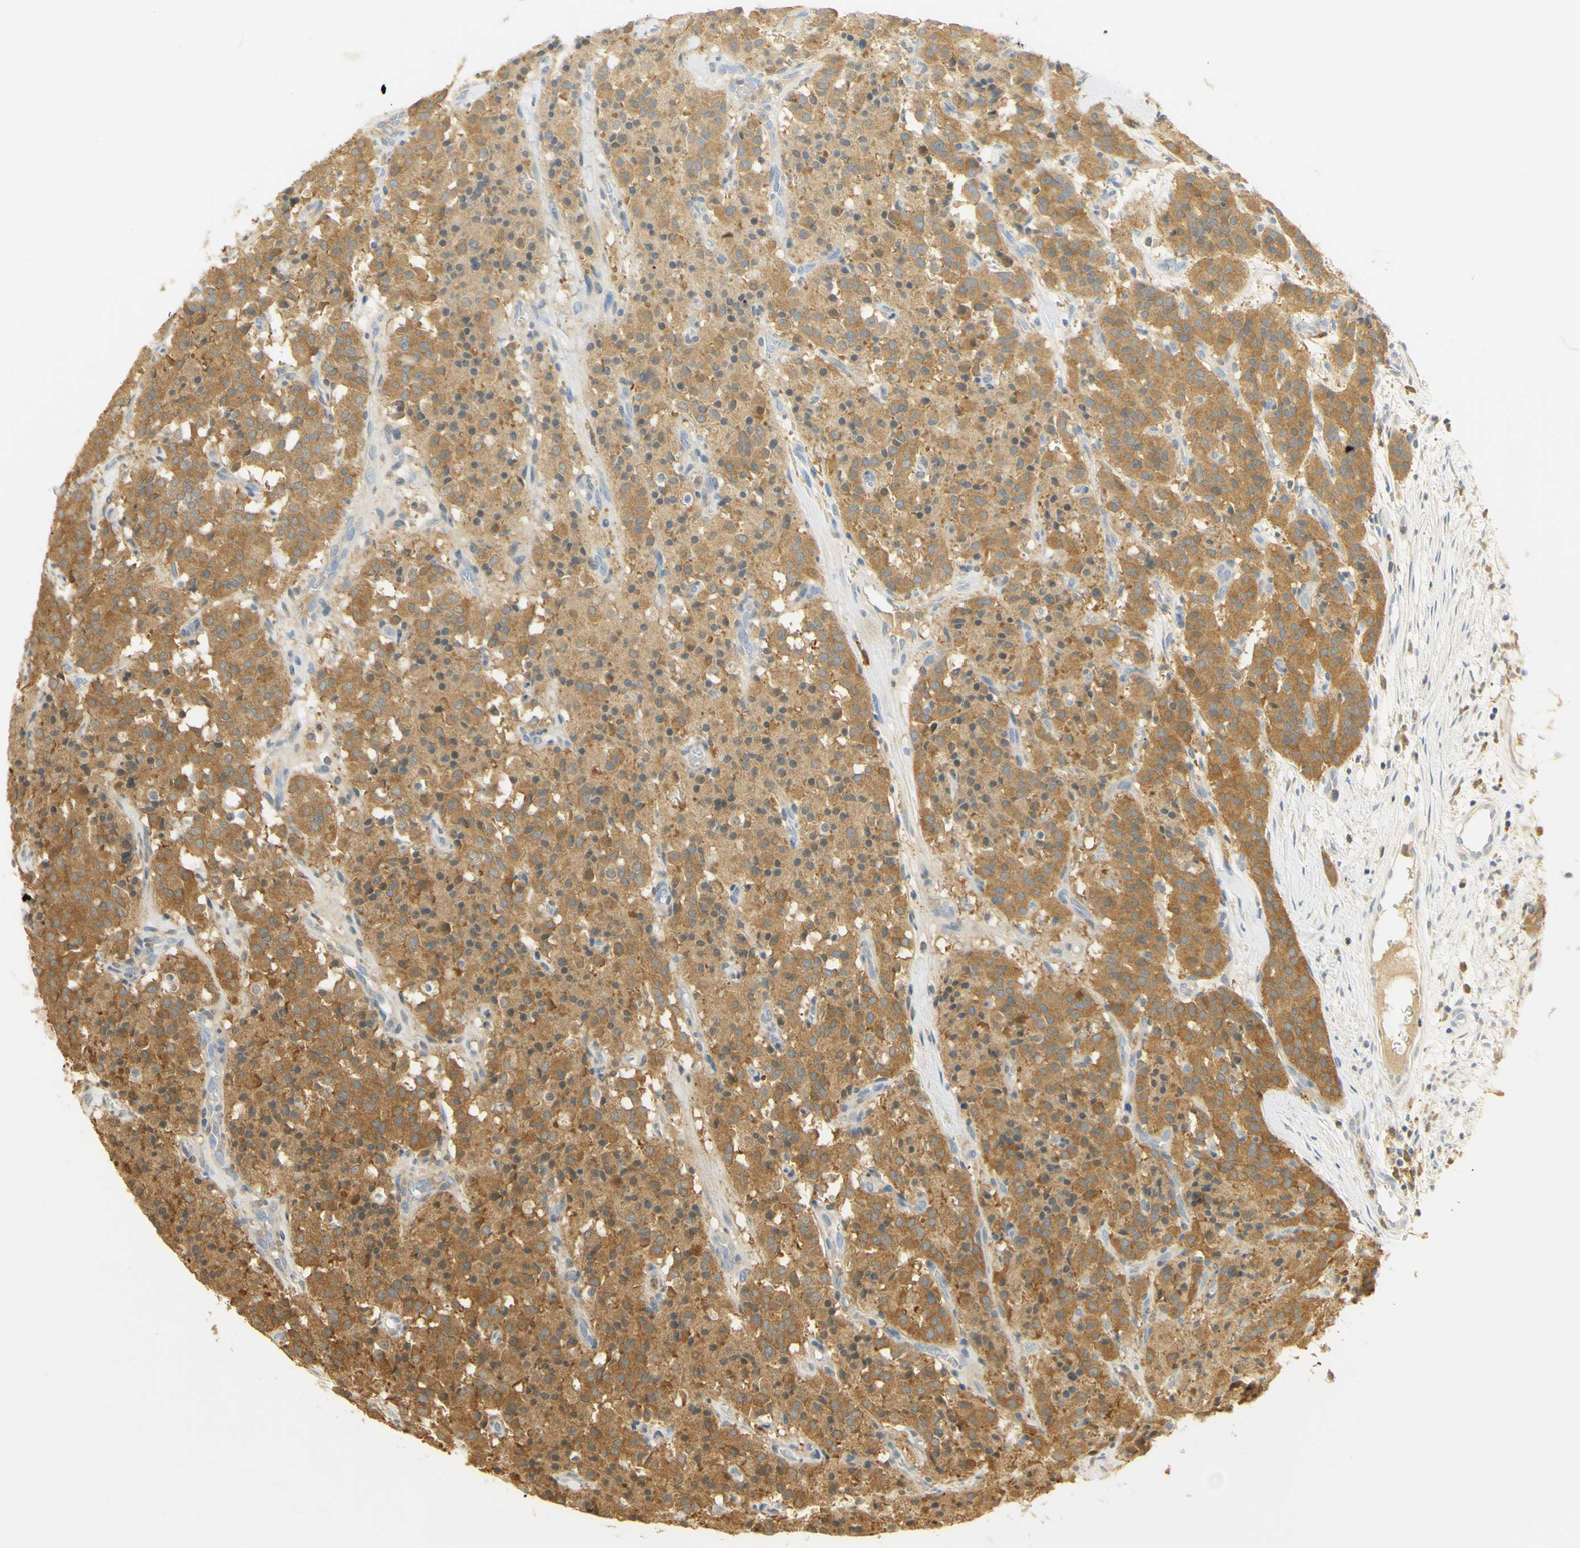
{"staining": {"intensity": "moderate", "quantity": ">75%", "location": "cytoplasmic/membranous"}, "tissue": "carcinoid", "cell_type": "Tumor cells", "image_type": "cancer", "snomed": [{"axis": "morphology", "description": "Carcinoid, malignant, NOS"}, {"axis": "topography", "description": "Lung"}], "caption": "Protein expression analysis of human carcinoid reveals moderate cytoplasmic/membranous expression in about >75% of tumor cells.", "gene": "PAK1", "patient": {"sex": "male", "age": 30}}